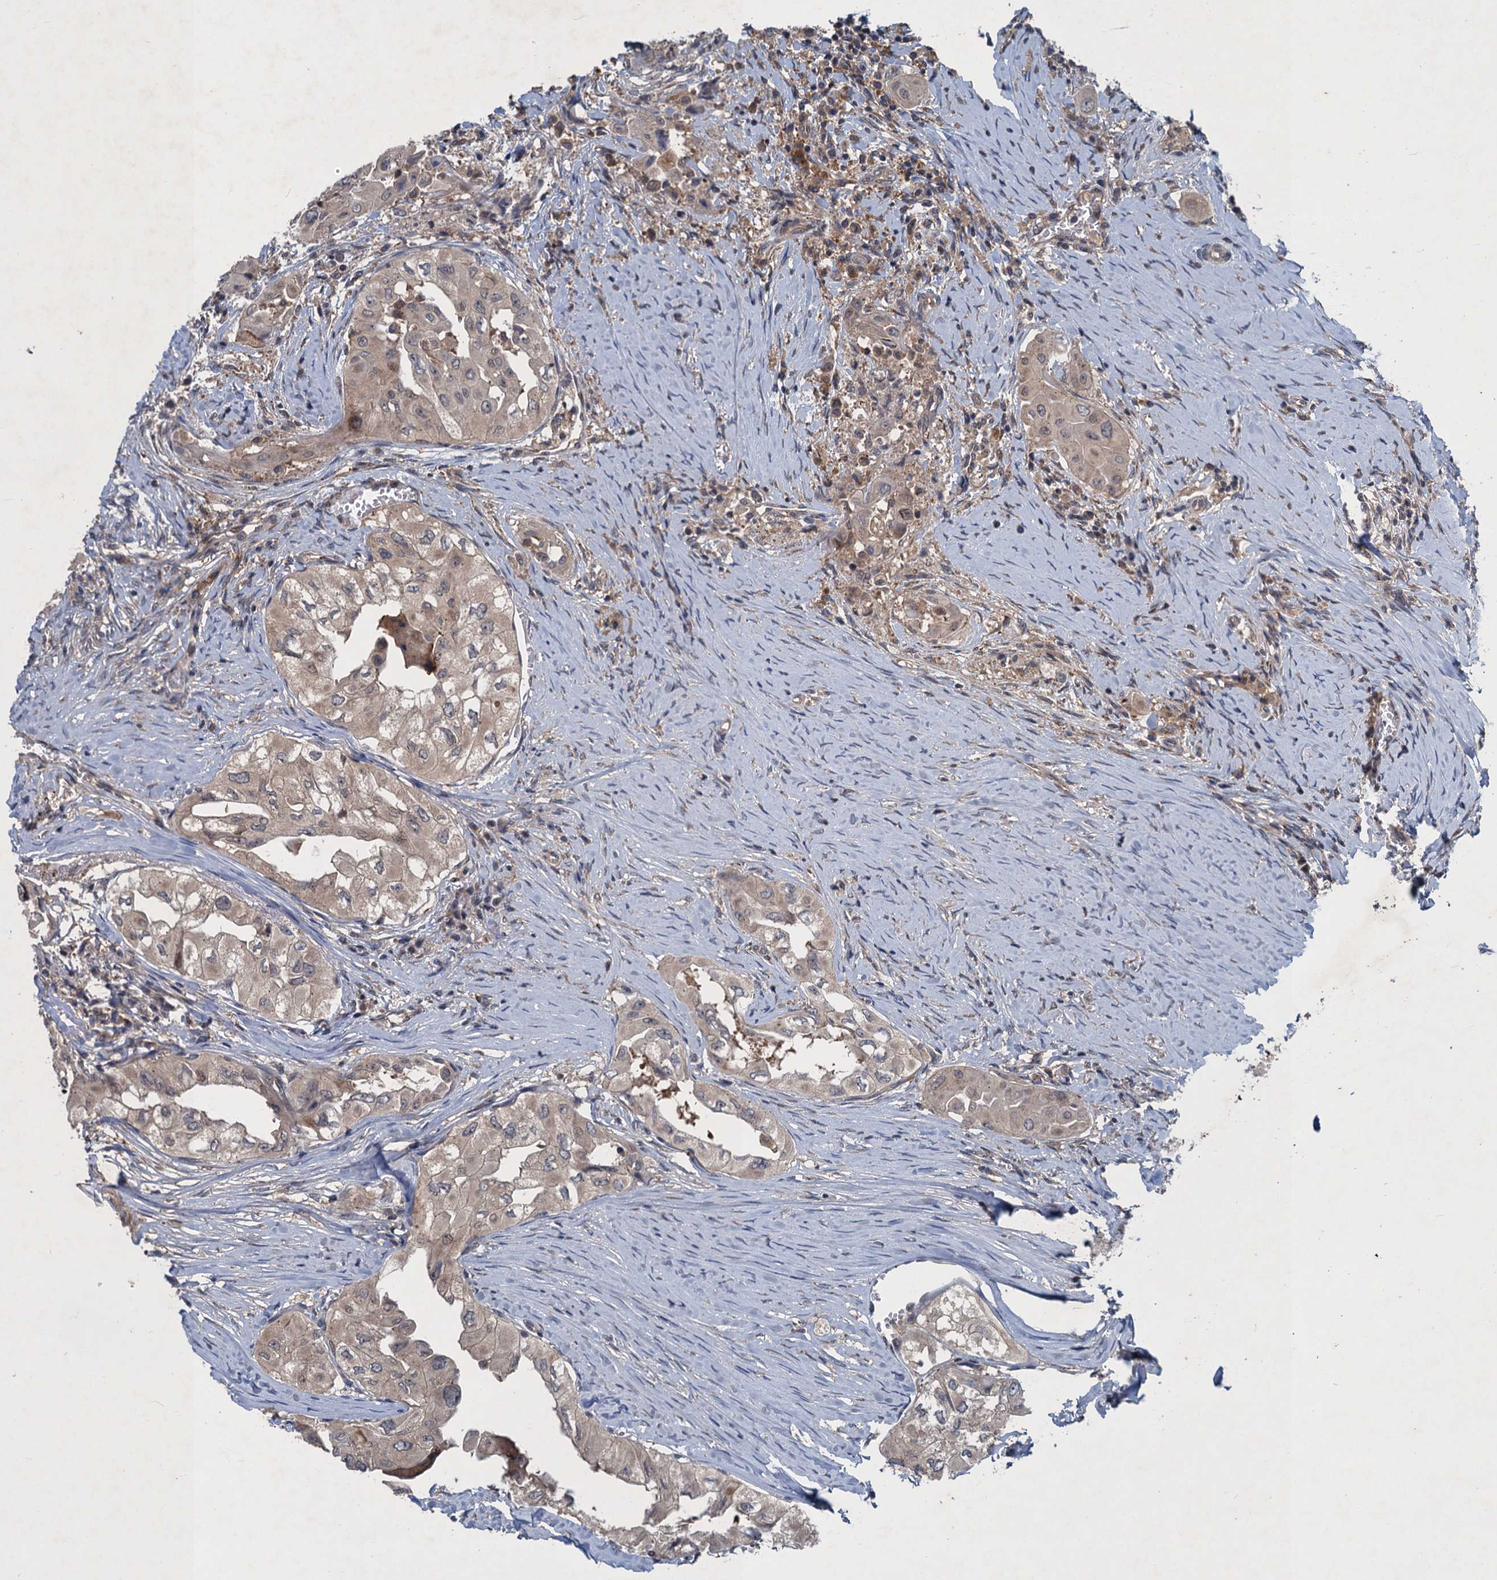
{"staining": {"intensity": "negative", "quantity": "none", "location": "none"}, "tissue": "thyroid cancer", "cell_type": "Tumor cells", "image_type": "cancer", "snomed": [{"axis": "morphology", "description": "Papillary adenocarcinoma, NOS"}, {"axis": "topography", "description": "Thyroid gland"}], "caption": "This is an IHC micrograph of human thyroid cancer (papillary adenocarcinoma). There is no staining in tumor cells.", "gene": "RNF165", "patient": {"sex": "female", "age": 59}}